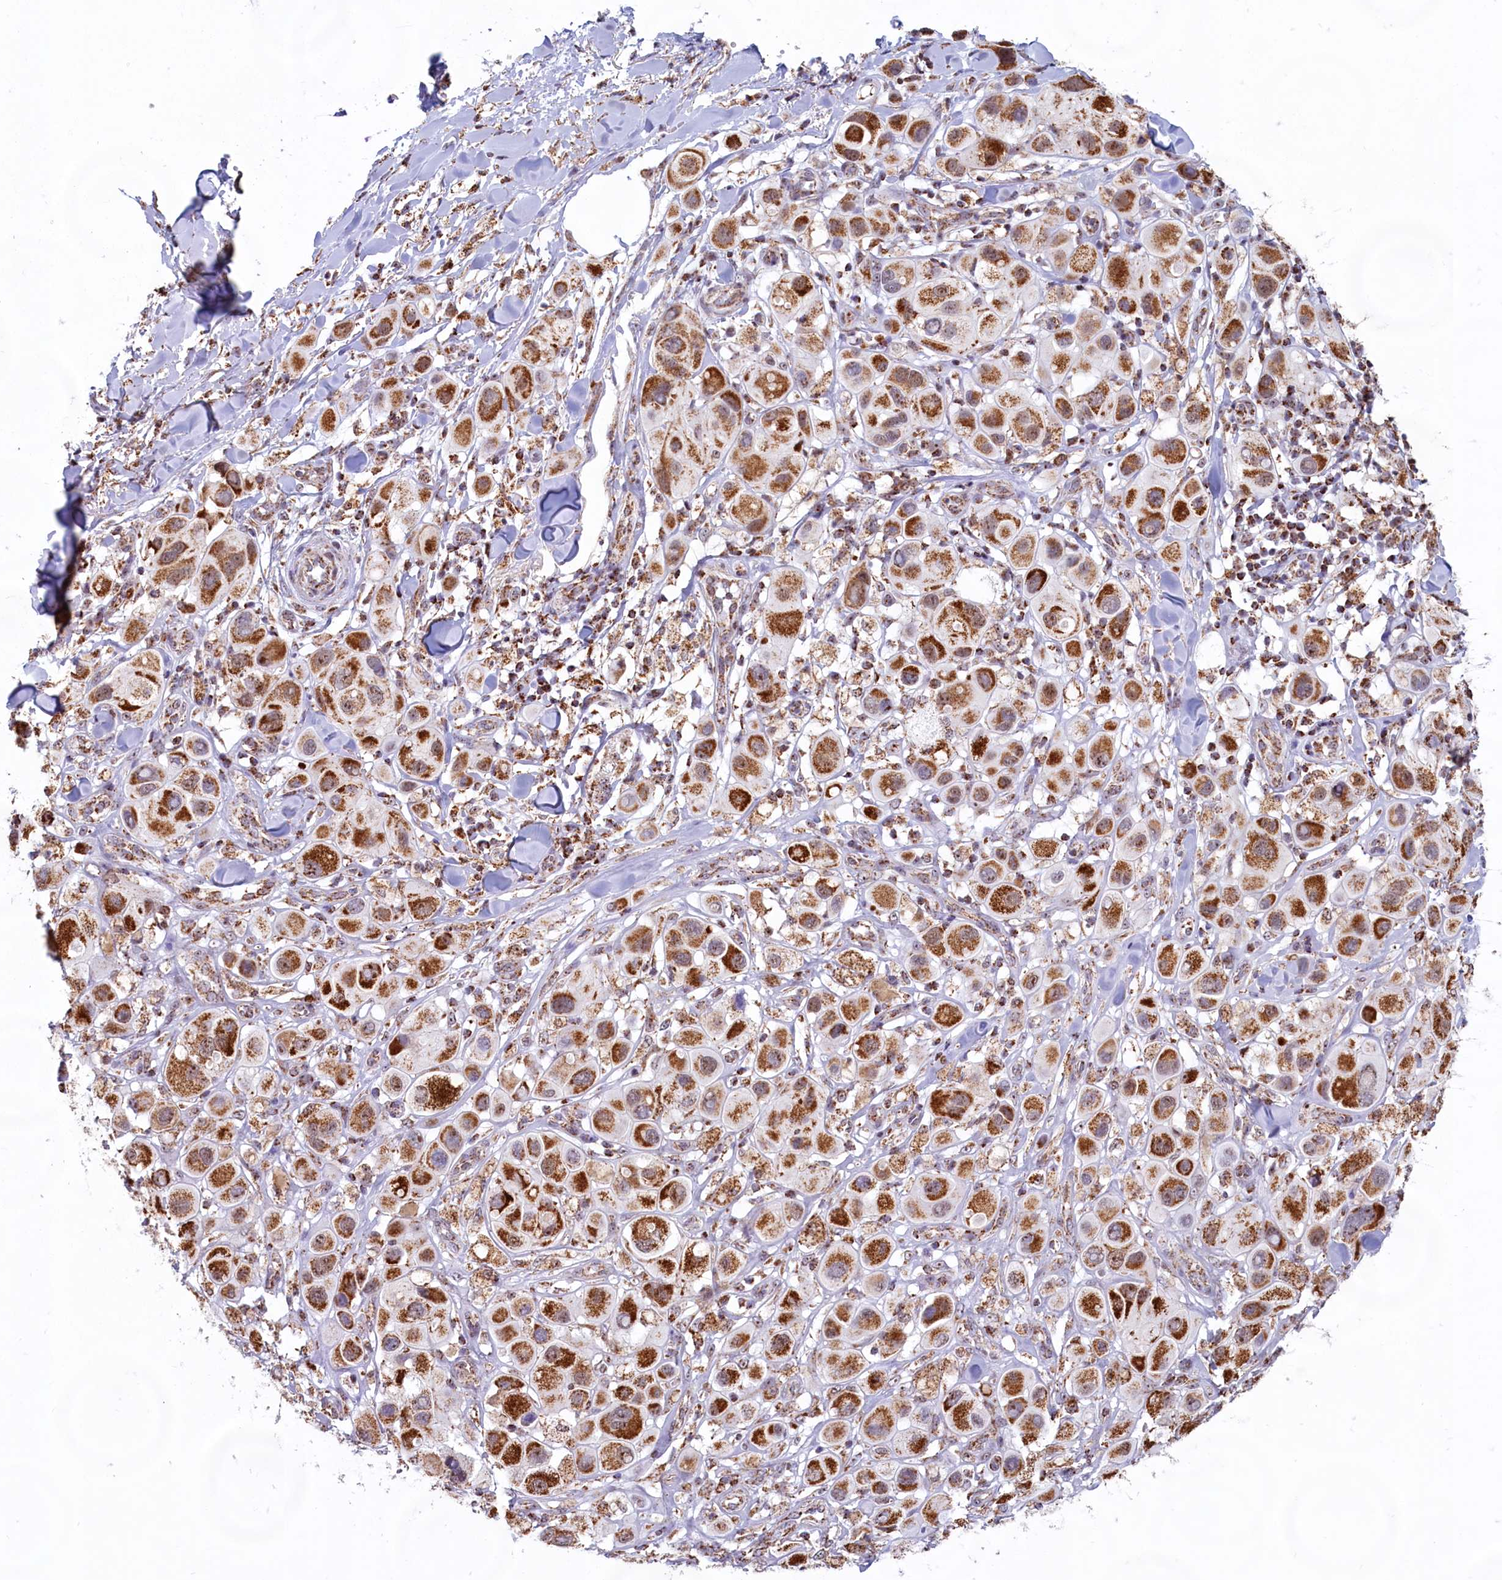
{"staining": {"intensity": "strong", "quantity": ">75%", "location": "cytoplasmic/membranous"}, "tissue": "melanoma", "cell_type": "Tumor cells", "image_type": "cancer", "snomed": [{"axis": "morphology", "description": "Malignant melanoma, Metastatic site"}, {"axis": "topography", "description": "Skin"}], "caption": "Human melanoma stained with a protein marker demonstrates strong staining in tumor cells.", "gene": "C1D", "patient": {"sex": "male", "age": 41}}